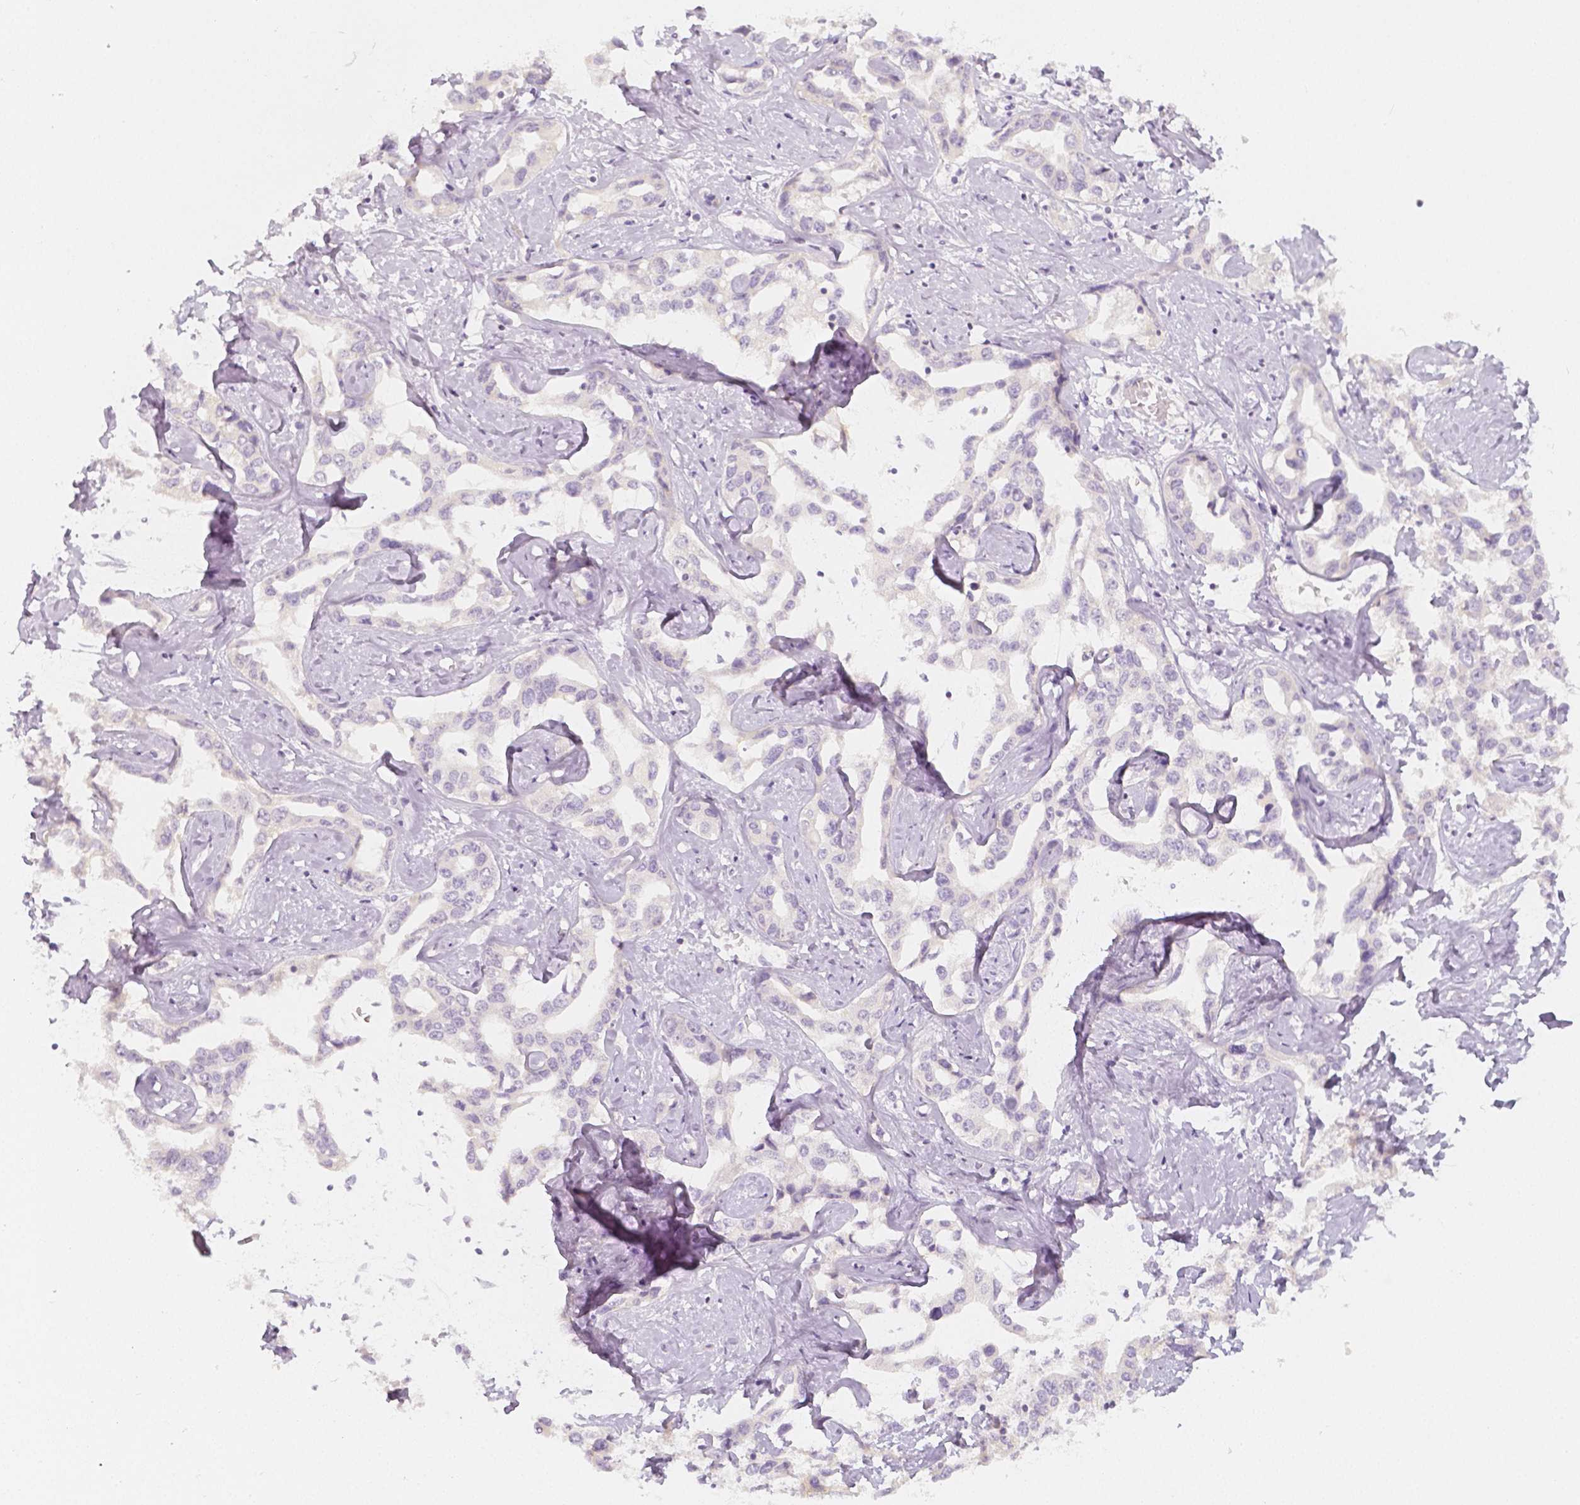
{"staining": {"intensity": "negative", "quantity": "none", "location": "none"}, "tissue": "liver cancer", "cell_type": "Tumor cells", "image_type": "cancer", "snomed": [{"axis": "morphology", "description": "Cholangiocarcinoma"}, {"axis": "topography", "description": "Liver"}], "caption": "Immunohistochemistry of liver cancer displays no positivity in tumor cells.", "gene": "BATF", "patient": {"sex": "male", "age": 59}}